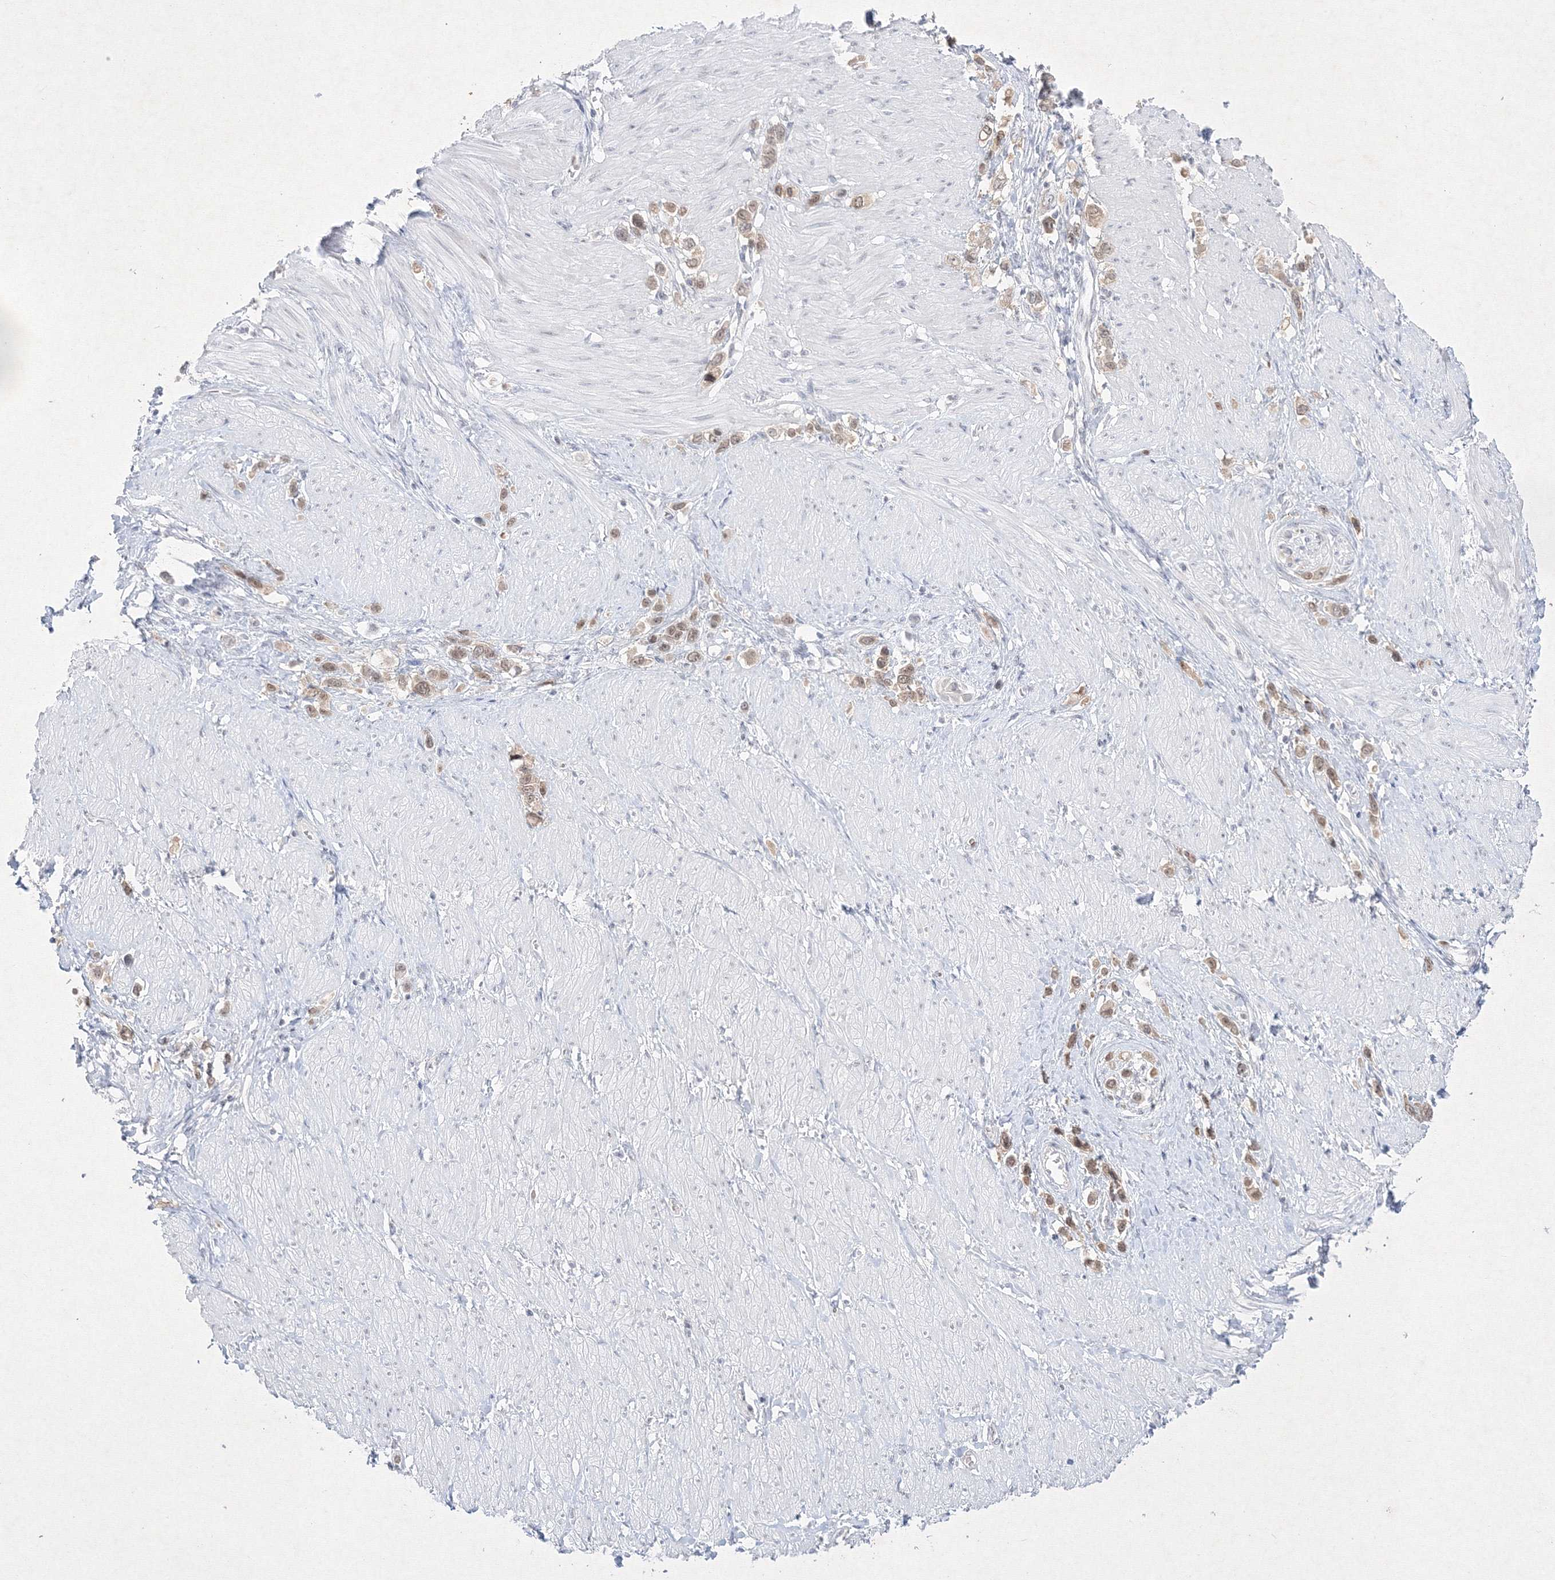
{"staining": {"intensity": "moderate", "quantity": ">75%", "location": "cytoplasmic/membranous,nuclear"}, "tissue": "stomach cancer", "cell_type": "Tumor cells", "image_type": "cancer", "snomed": [{"axis": "morphology", "description": "Normal tissue, NOS"}, {"axis": "morphology", "description": "Adenocarcinoma, NOS"}, {"axis": "topography", "description": "Stomach, upper"}, {"axis": "topography", "description": "Stomach"}], "caption": "IHC of human stomach cancer (adenocarcinoma) exhibits medium levels of moderate cytoplasmic/membranous and nuclear staining in about >75% of tumor cells.", "gene": "NXPE3", "patient": {"sex": "female", "age": 65}}